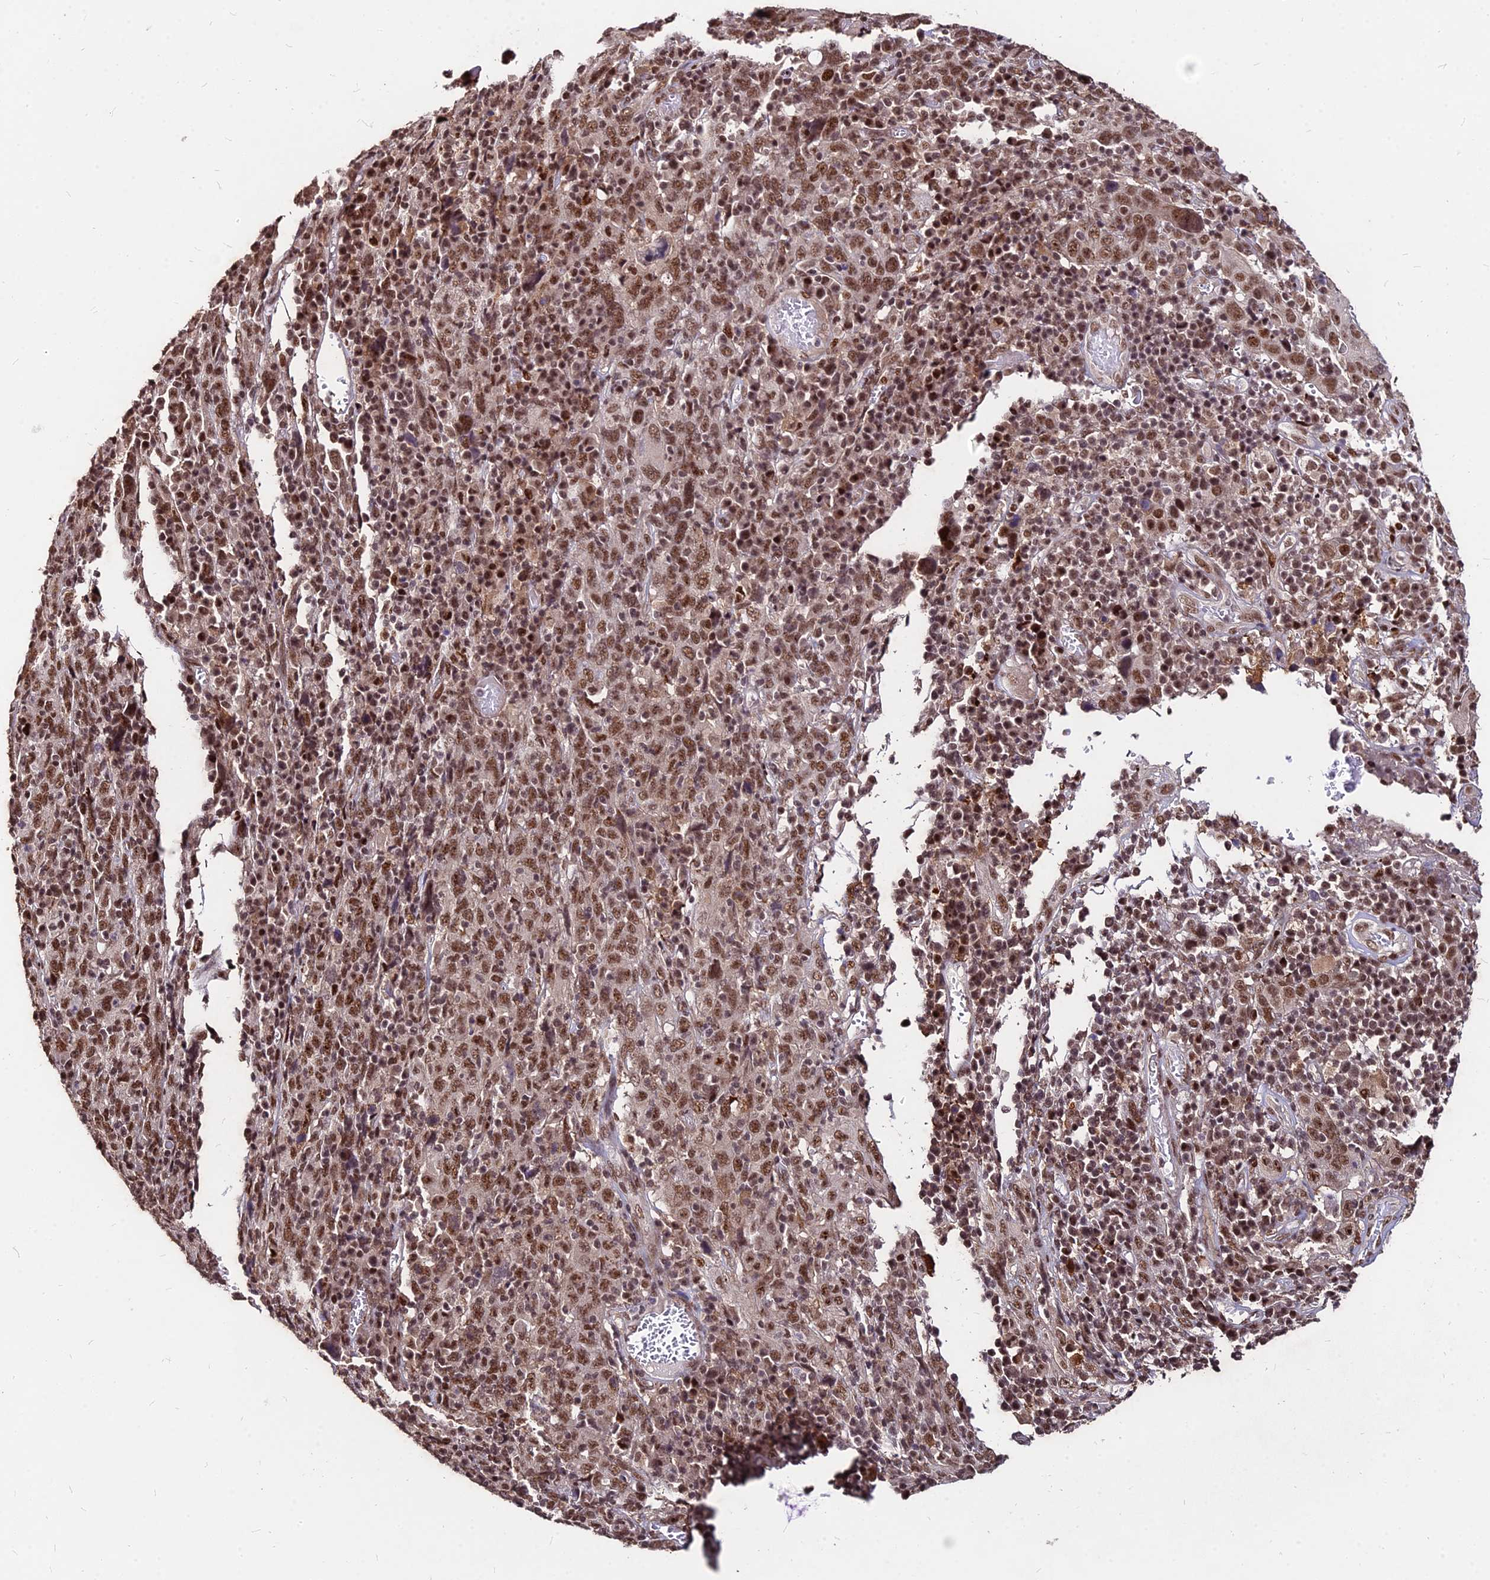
{"staining": {"intensity": "moderate", "quantity": ">75%", "location": "nuclear"}, "tissue": "cervical cancer", "cell_type": "Tumor cells", "image_type": "cancer", "snomed": [{"axis": "morphology", "description": "Squamous cell carcinoma, NOS"}, {"axis": "topography", "description": "Cervix"}], "caption": "Cervical cancer (squamous cell carcinoma) was stained to show a protein in brown. There is medium levels of moderate nuclear expression in approximately >75% of tumor cells.", "gene": "ZBED4", "patient": {"sex": "female", "age": 46}}